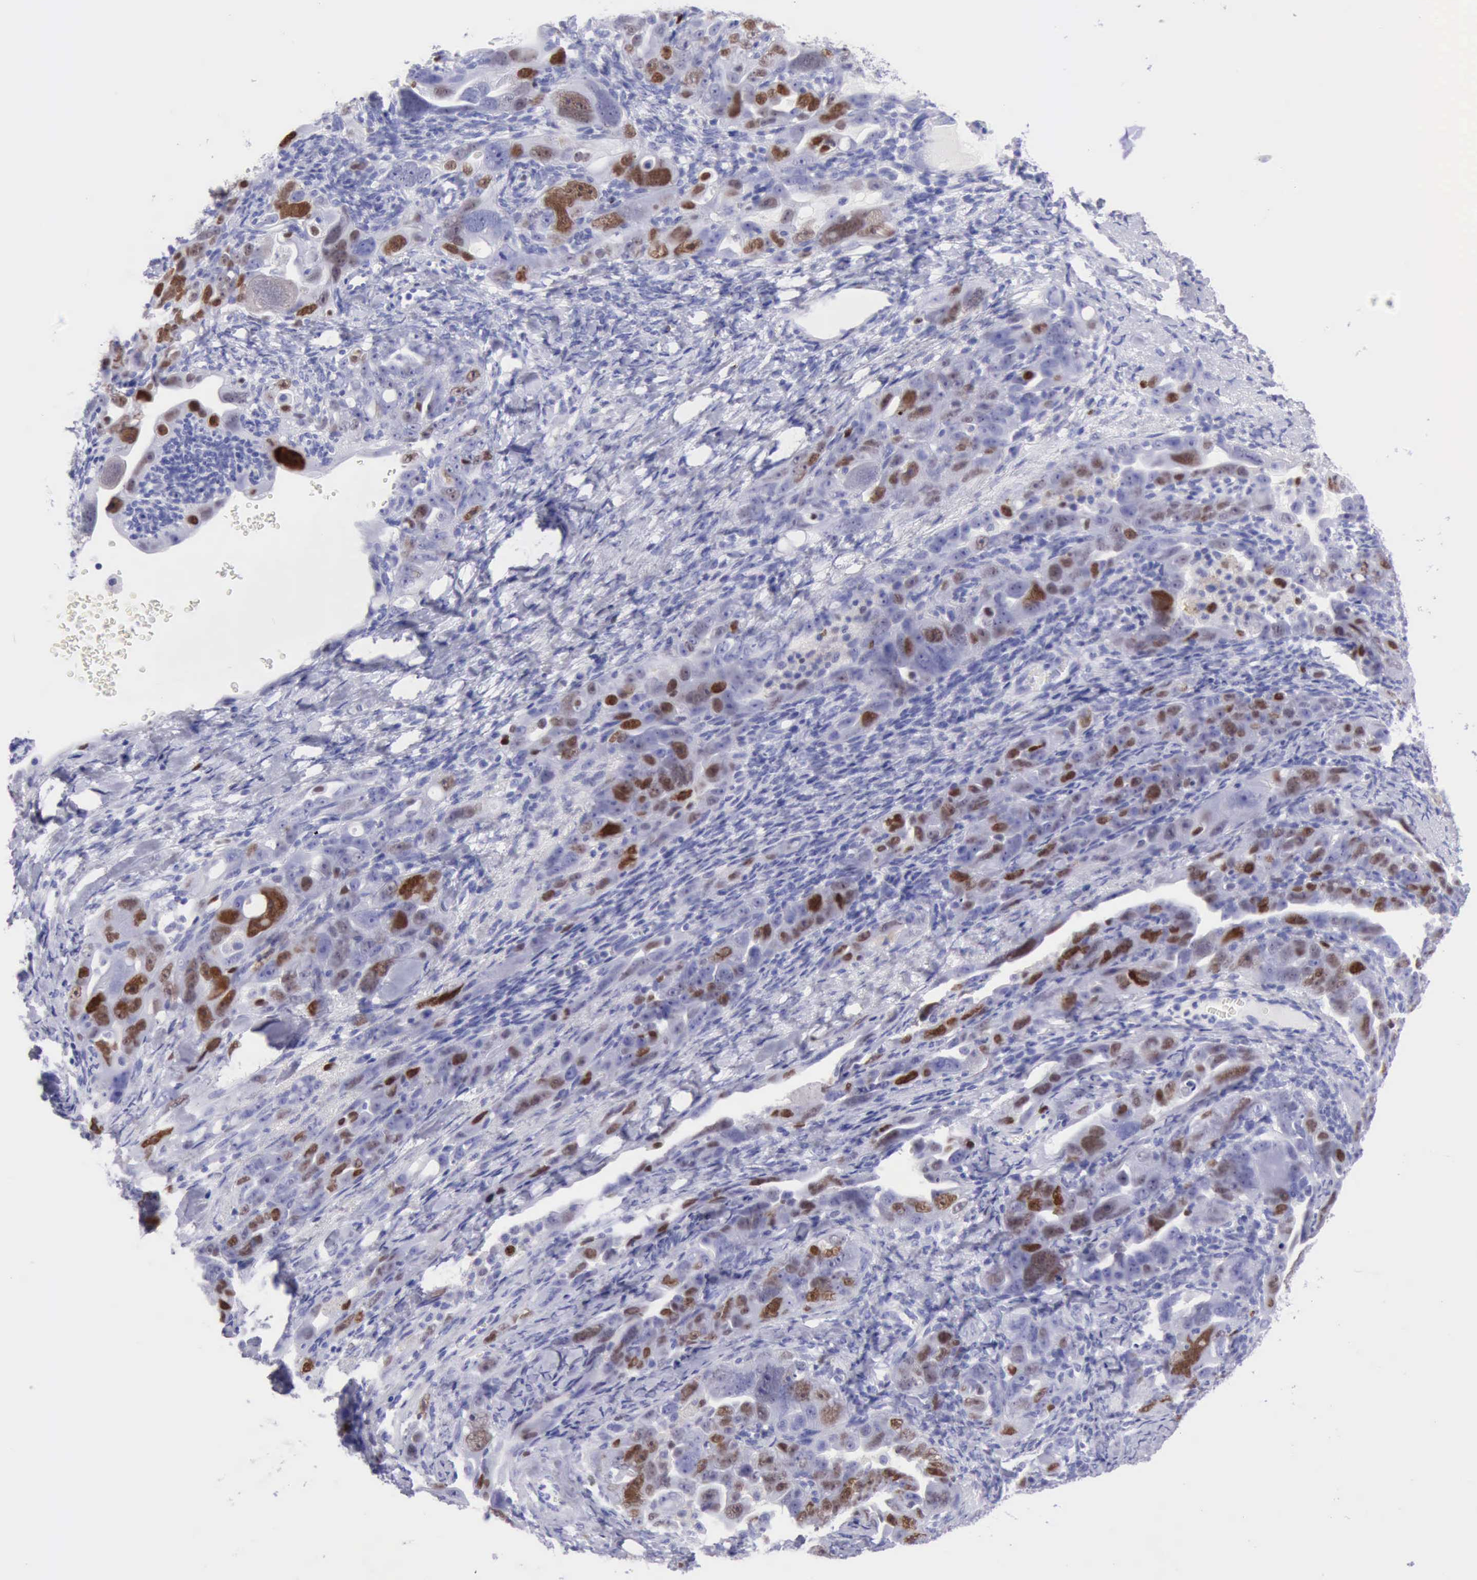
{"staining": {"intensity": "moderate", "quantity": "25%-75%", "location": "nuclear"}, "tissue": "ovarian cancer", "cell_type": "Tumor cells", "image_type": "cancer", "snomed": [{"axis": "morphology", "description": "Cystadenocarcinoma, serous, NOS"}, {"axis": "topography", "description": "Ovary"}], "caption": "IHC of ovarian cancer (serous cystadenocarcinoma) shows medium levels of moderate nuclear staining in about 25%-75% of tumor cells.", "gene": "MCM2", "patient": {"sex": "female", "age": 66}}